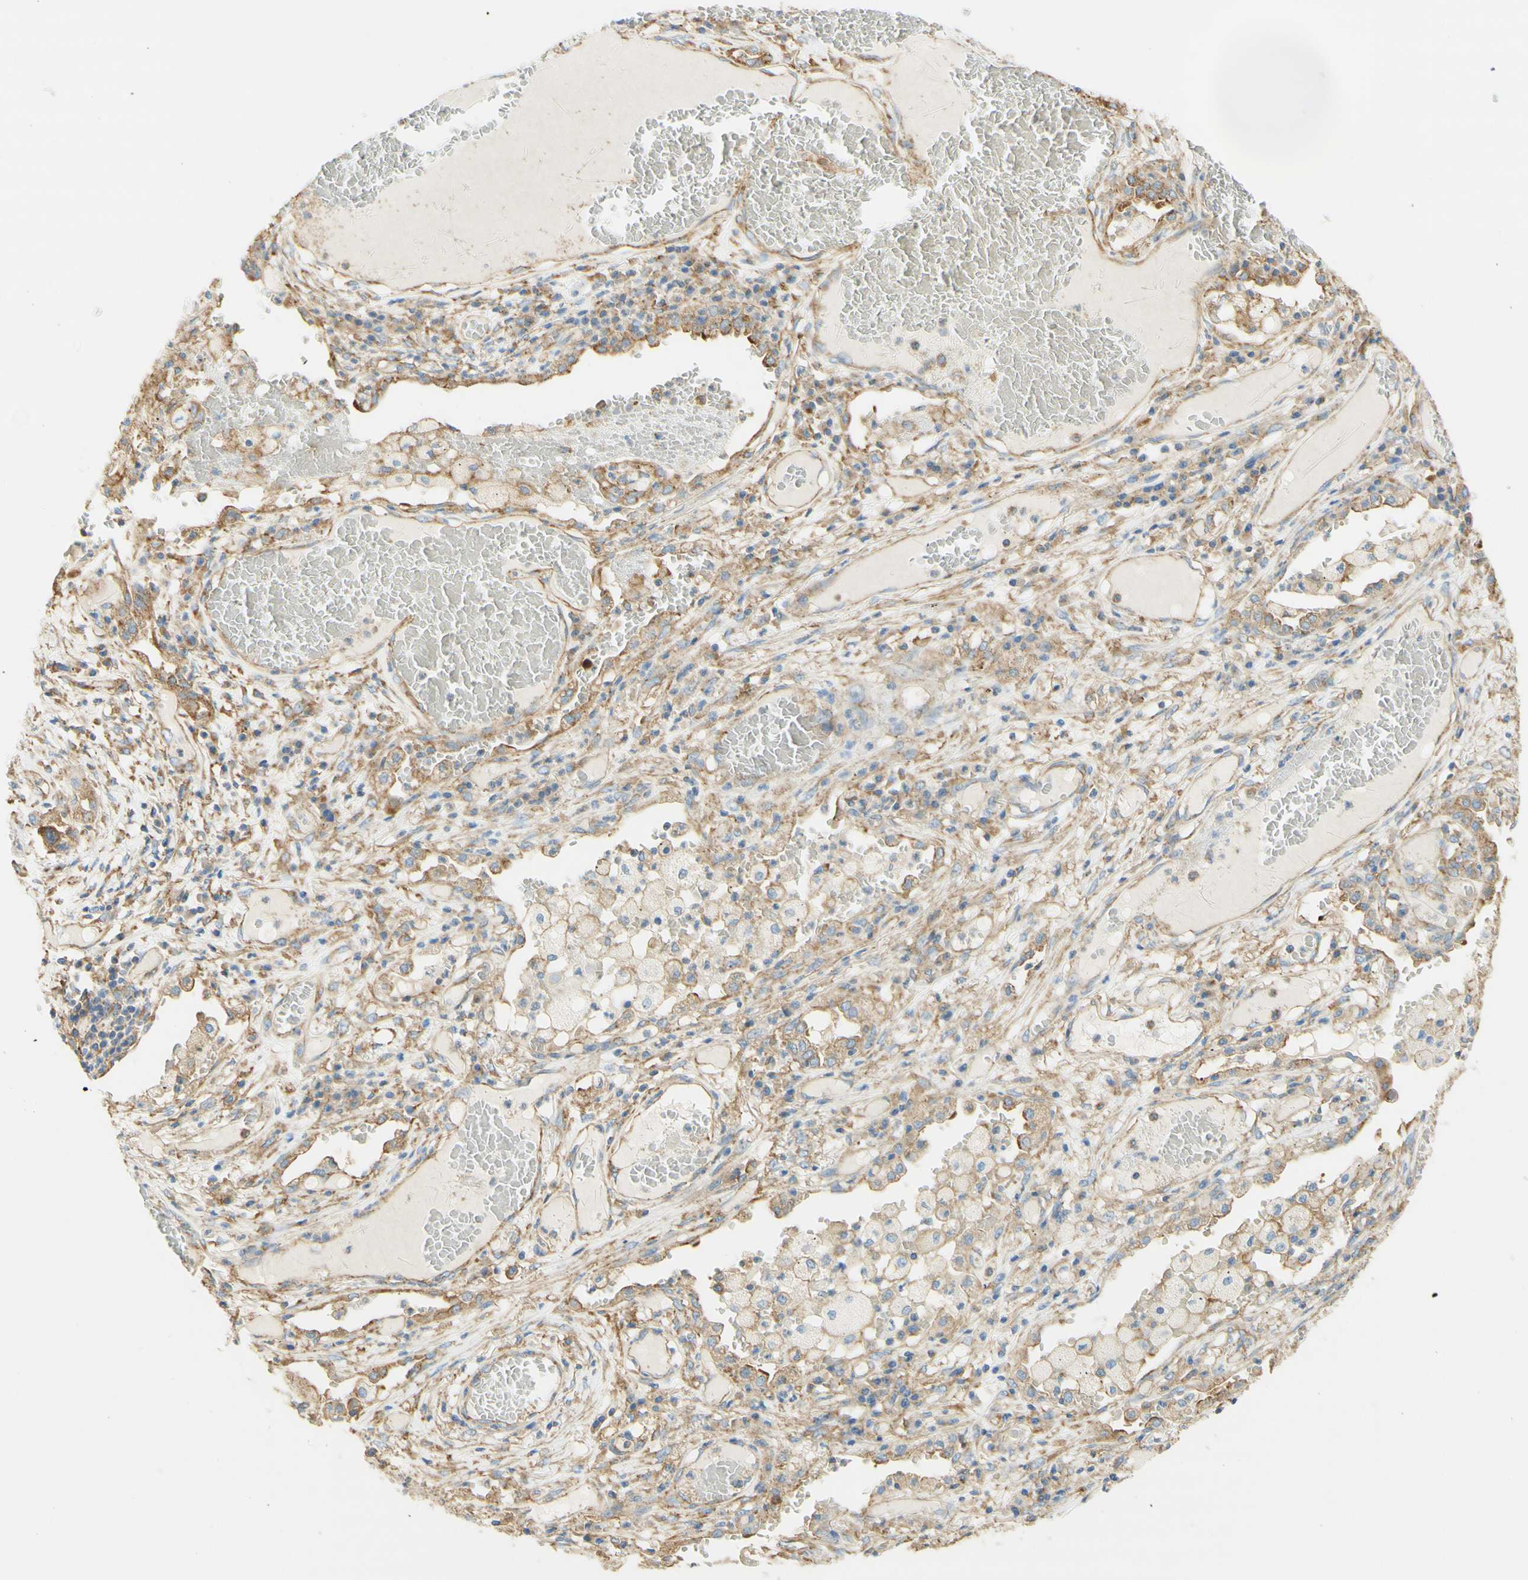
{"staining": {"intensity": "weak", "quantity": "25%-75%", "location": "cytoplasmic/membranous"}, "tissue": "lung cancer", "cell_type": "Tumor cells", "image_type": "cancer", "snomed": [{"axis": "morphology", "description": "Squamous cell carcinoma, NOS"}, {"axis": "topography", "description": "Lung"}], "caption": "Tumor cells demonstrate low levels of weak cytoplasmic/membranous positivity in approximately 25%-75% of cells in human lung cancer (squamous cell carcinoma).", "gene": "CLTC", "patient": {"sex": "male", "age": 71}}